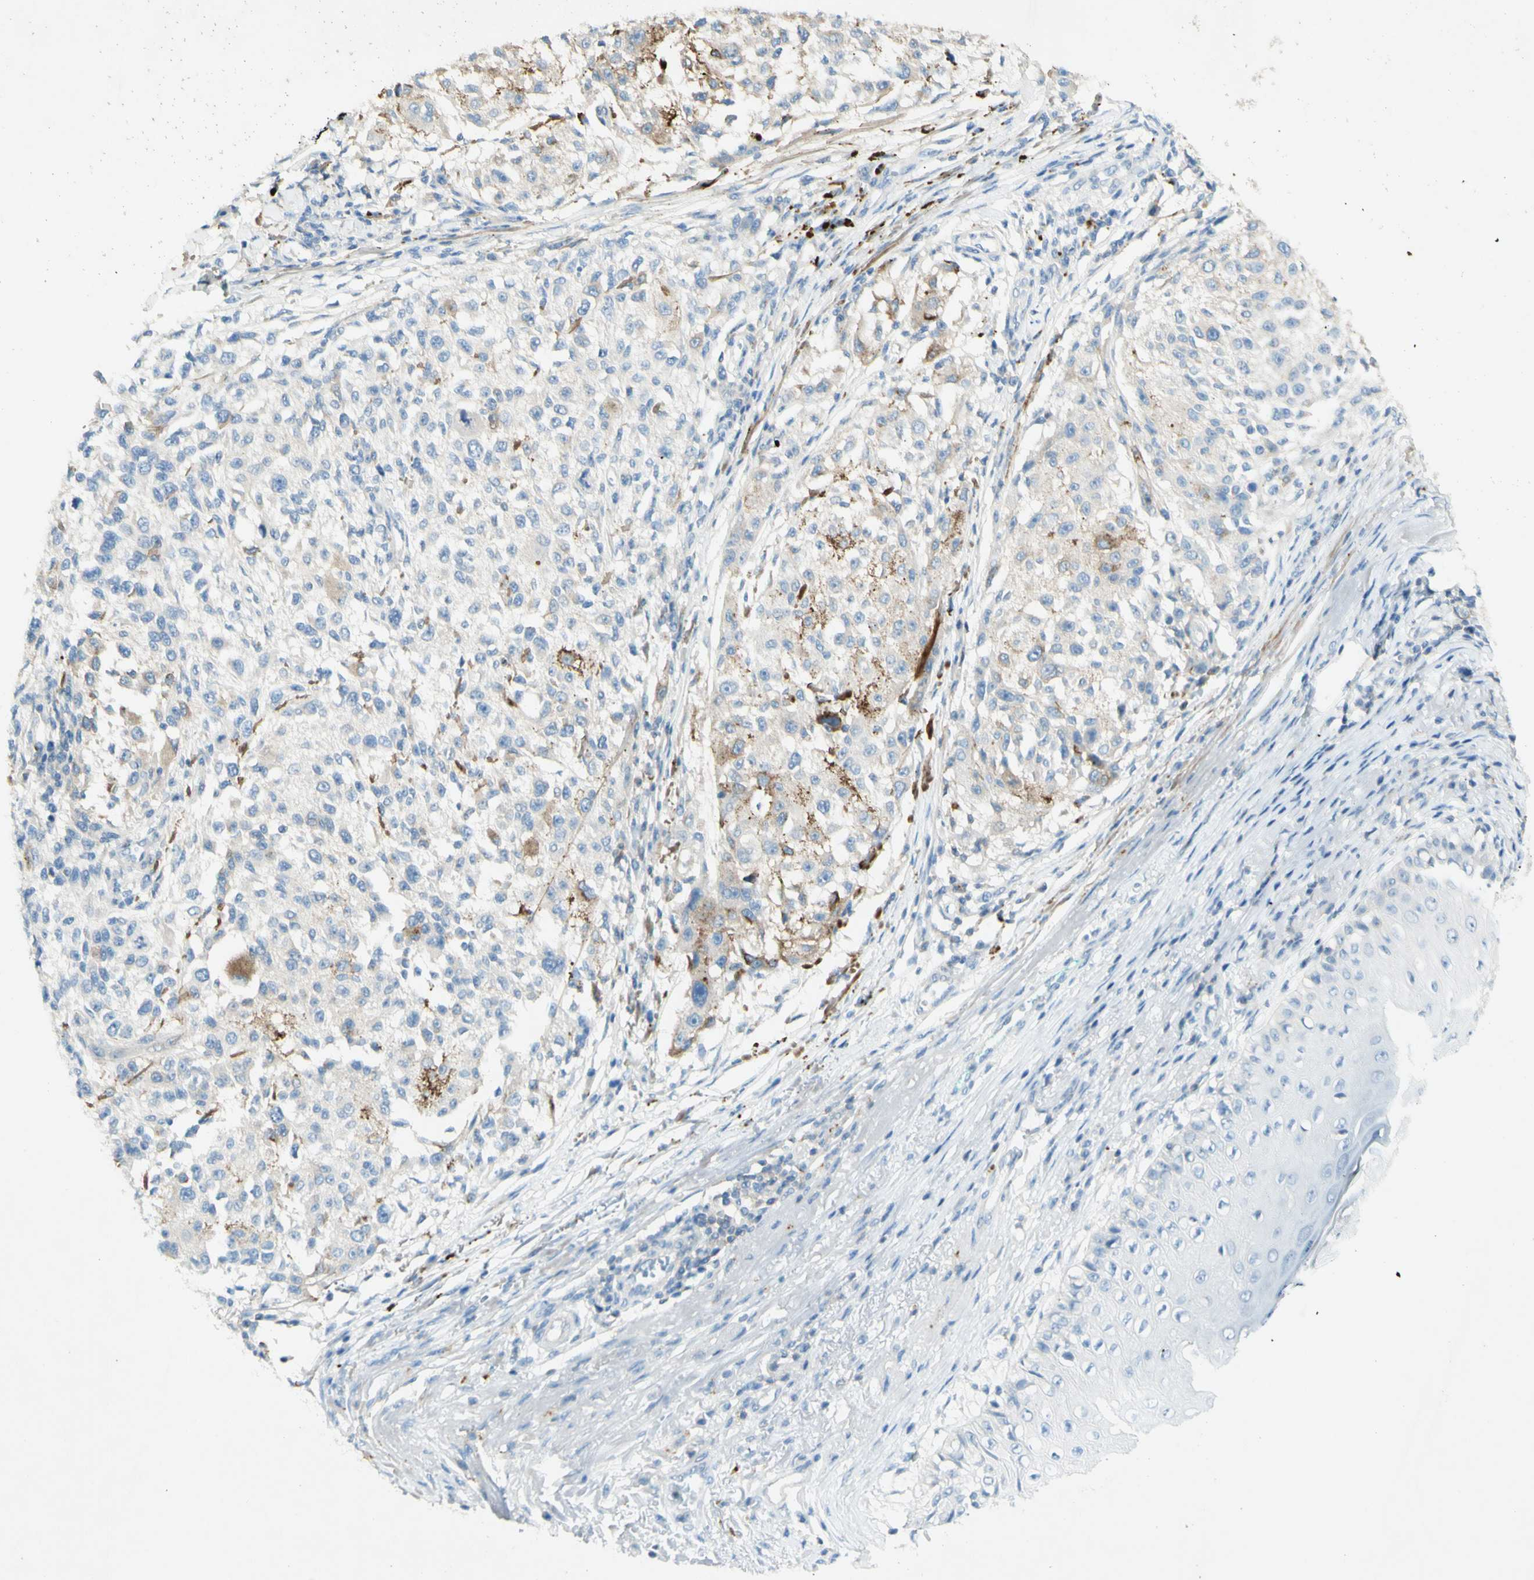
{"staining": {"intensity": "weak", "quantity": ">75%", "location": "cytoplasmic/membranous"}, "tissue": "melanoma", "cell_type": "Tumor cells", "image_type": "cancer", "snomed": [{"axis": "morphology", "description": "Necrosis, NOS"}, {"axis": "morphology", "description": "Malignant melanoma, NOS"}, {"axis": "topography", "description": "Skin"}], "caption": "A high-resolution photomicrograph shows IHC staining of malignant melanoma, which demonstrates weak cytoplasmic/membranous positivity in about >75% of tumor cells.", "gene": "GDF15", "patient": {"sex": "female", "age": 87}}